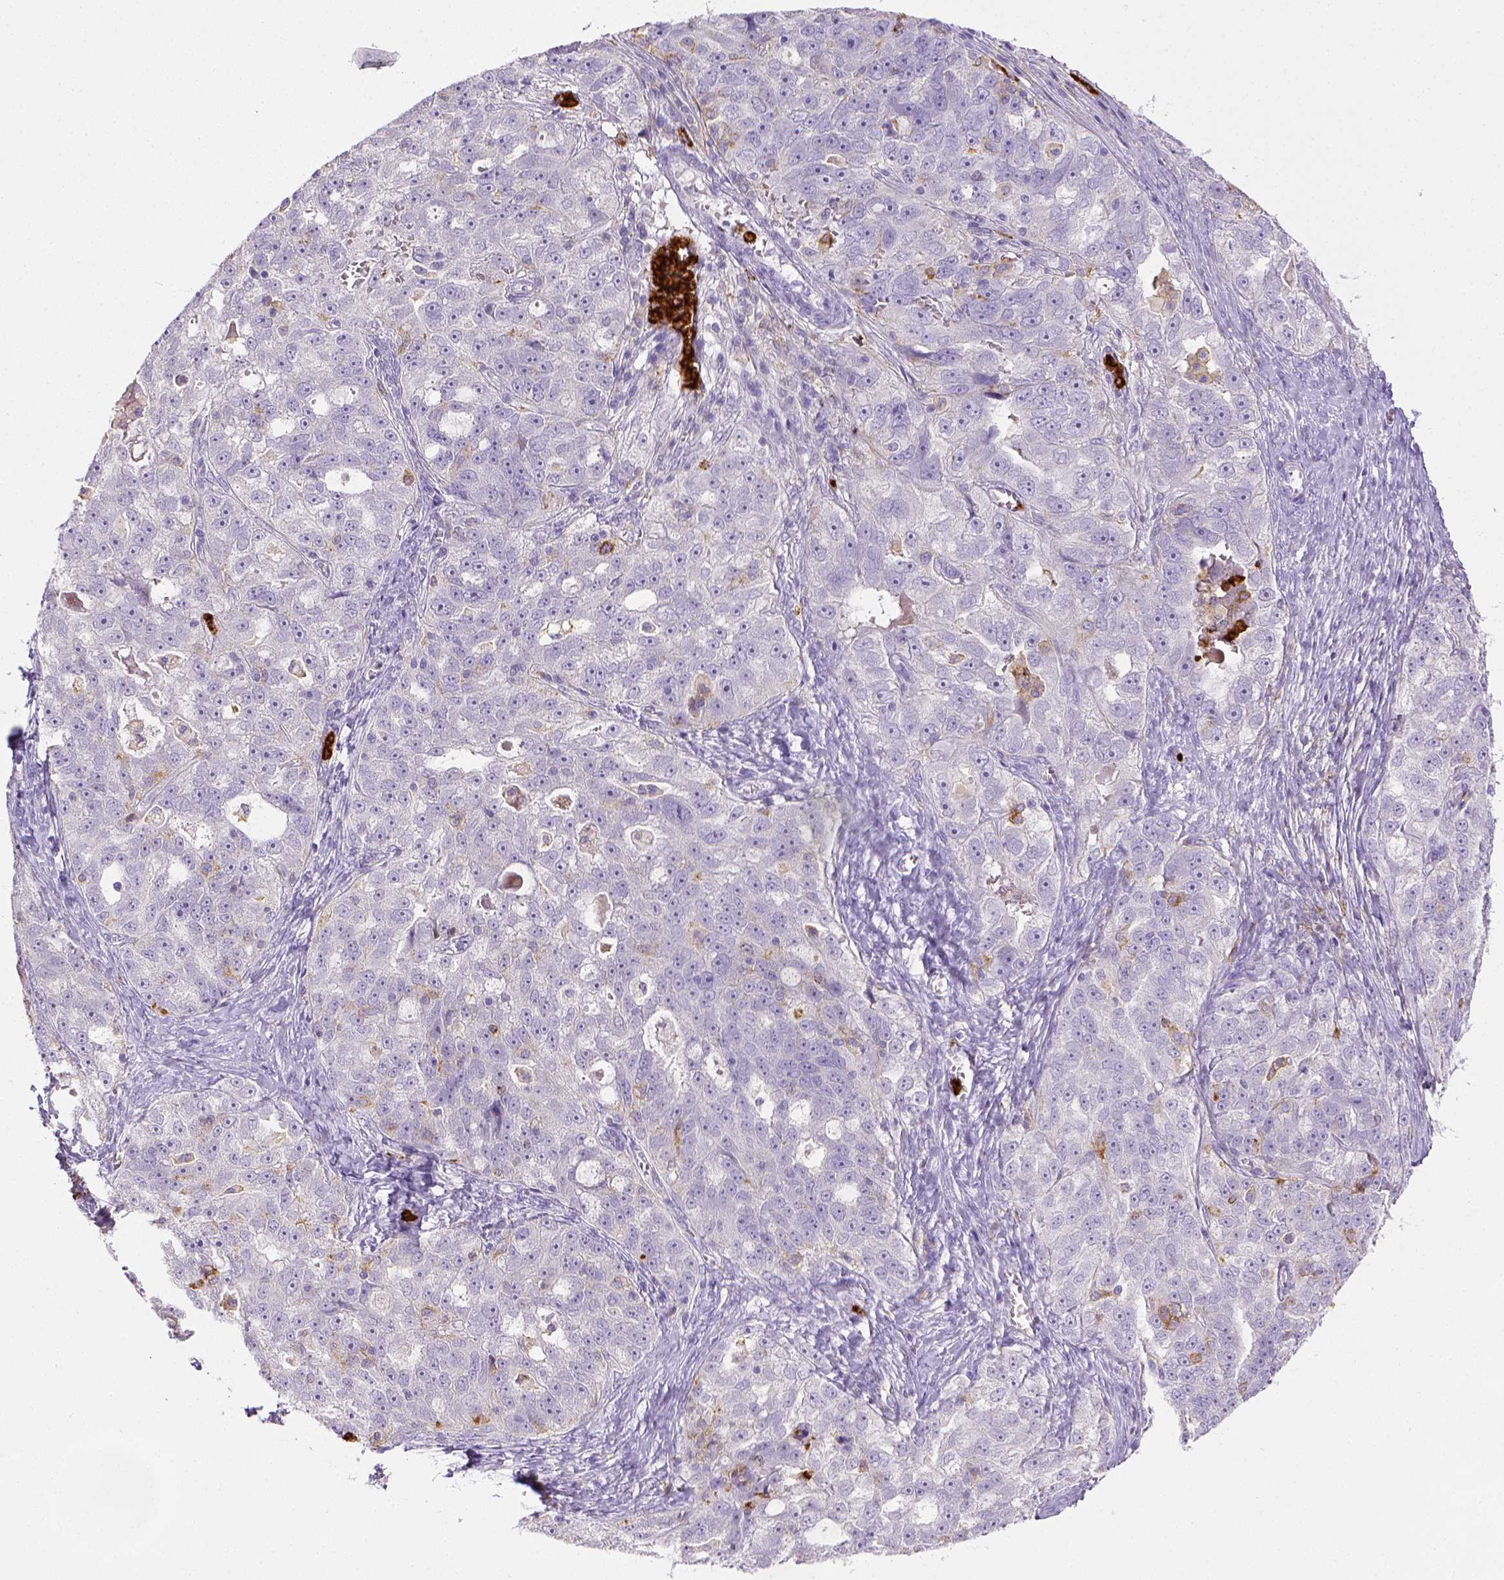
{"staining": {"intensity": "negative", "quantity": "none", "location": "none"}, "tissue": "ovarian cancer", "cell_type": "Tumor cells", "image_type": "cancer", "snomed": [{"axis": "morphology", "description": "Cystadenocarcinoma, serous, NOS"}, {"axis": "topography", "description": "Ovary"}], "caption": "DAB immunohistochemical staining of ovarian cancer (serous cystadenocarcinoma) displays no significant staining in tumor cells.", "gene": "ITGAM", "patient": {"sex": "female", "age": 51}}